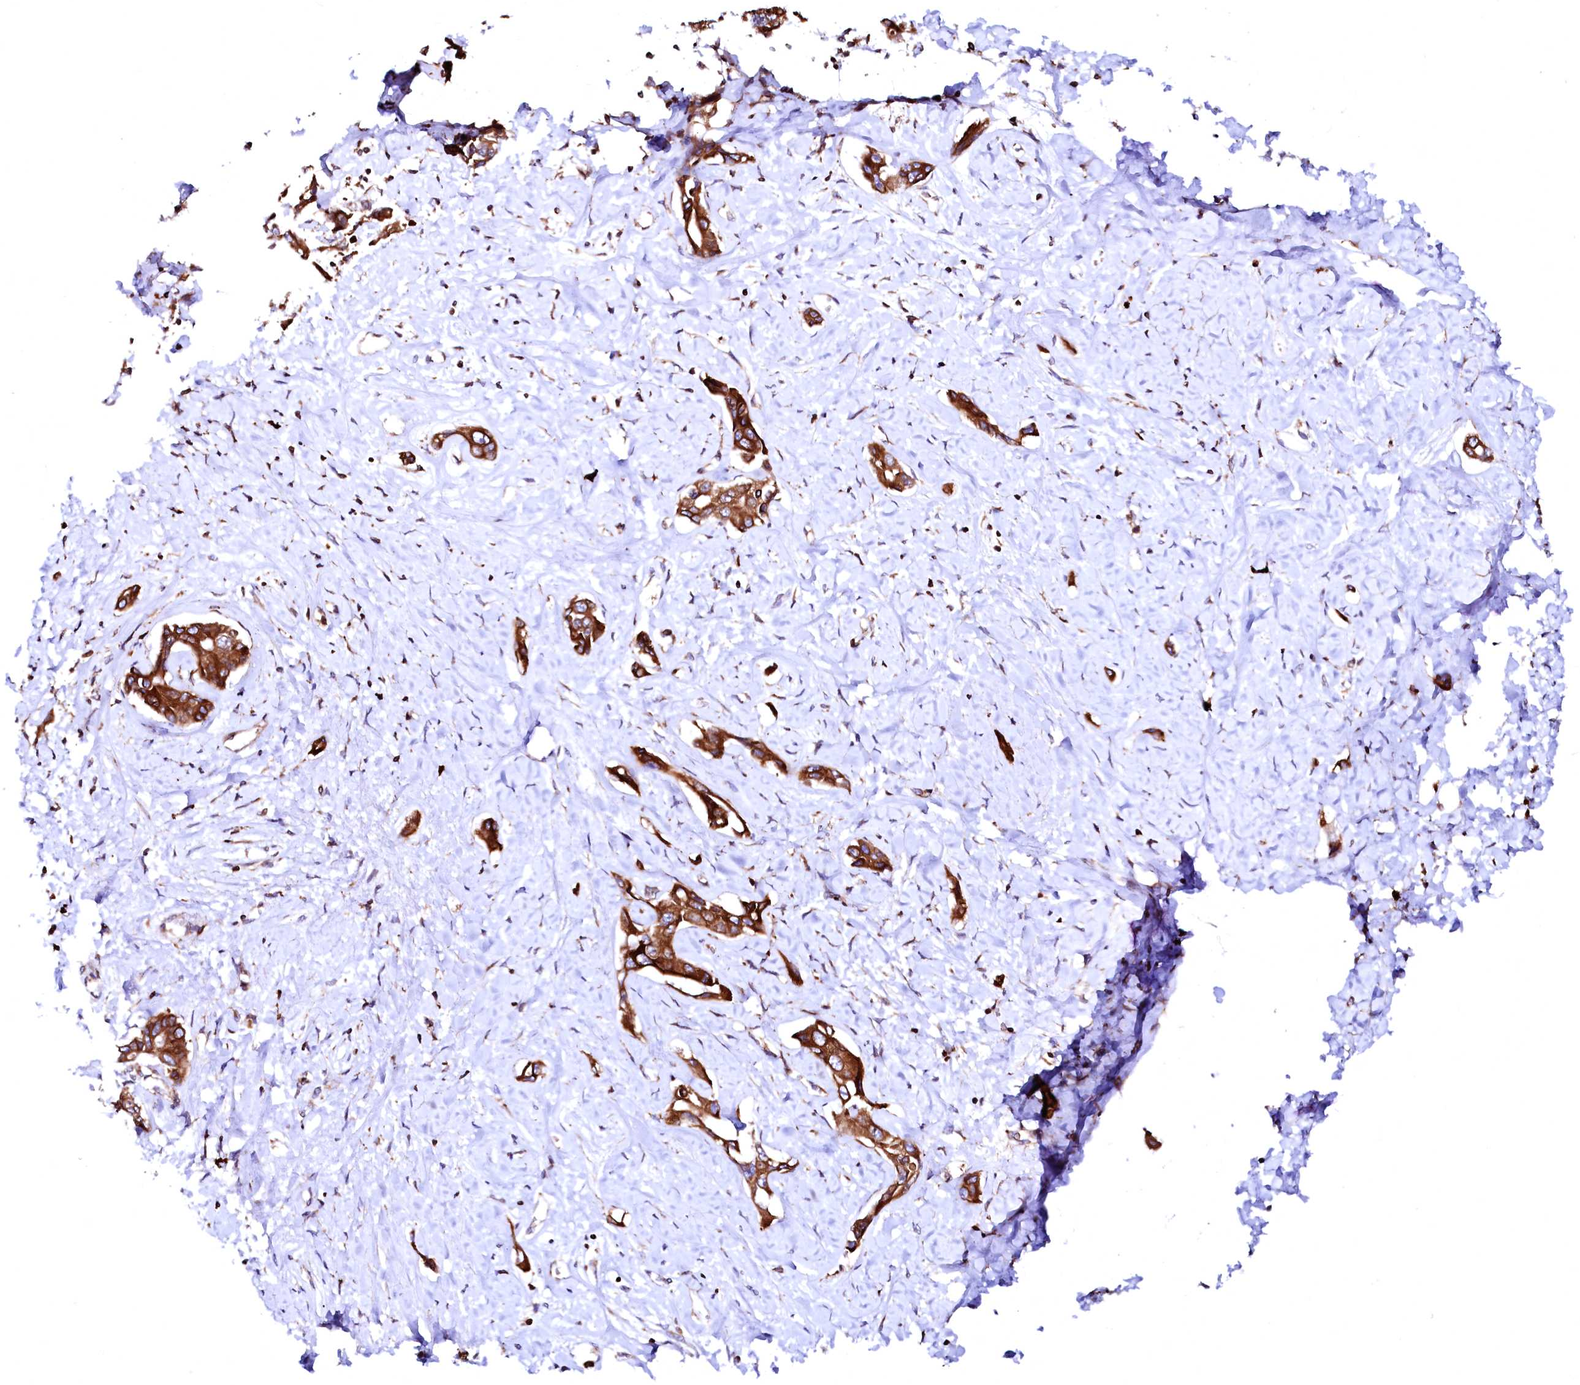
{"staining": {"intensity": "strong", "quantity": ">75%", "location": "cytoplasmic/membranous"}, "tissue": "liver cancer", "cell_type": "Tumor cells", "image_type": "cancer", "snomed": [{"axis": "morphology", "description": "Cholangiocarcinoma"}, {"axis": "topography", "description": "Liver"}], "caption": "Strong cytoplasmic/membranous protein staining is present in about >75% of tumor cells in liver cancer.", "gene": "DERL1", "patient": {"sex": "male", "age": 59}}